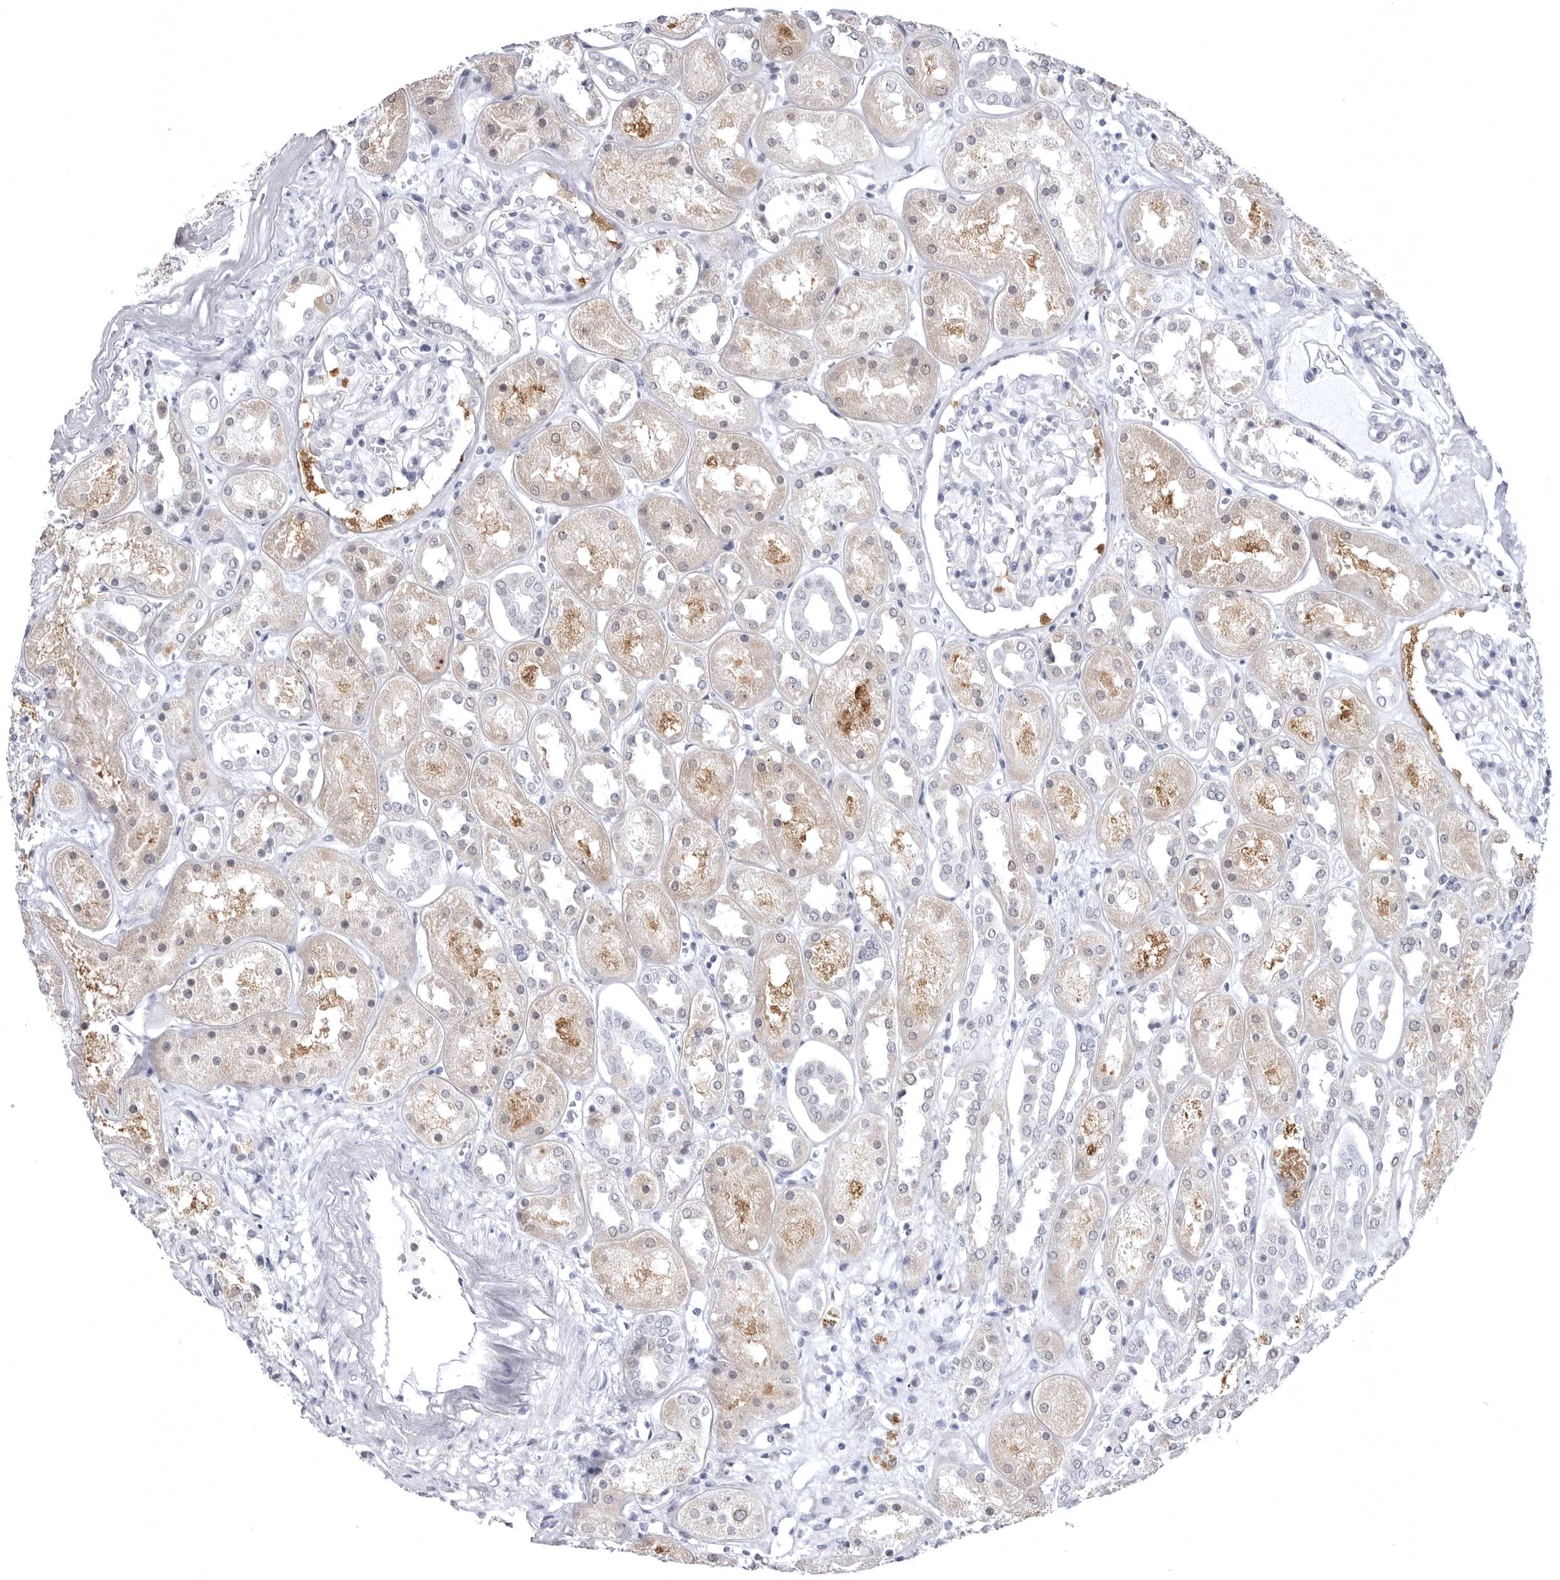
{"staining": {"intensity": "negative", "quantity": "none", "location": "none"}, "tissue": "kidney", "cell_type": "Cells in glomeruli", "image_type": "normal", "snomed": [{"axis": "morphology", "description": "Normal tissue, NOS"}, {"axis": "topography", "description": "Kidney"}], "caption": "The immunohistochemistry micrograph has no significant positivity in cells in glomeruli of kidney. (DAB (3,3'-diaminobenzidine) IHC, high magnification).", "gene": "STAP2", "patient": {"sex": "male", "age": 70}}